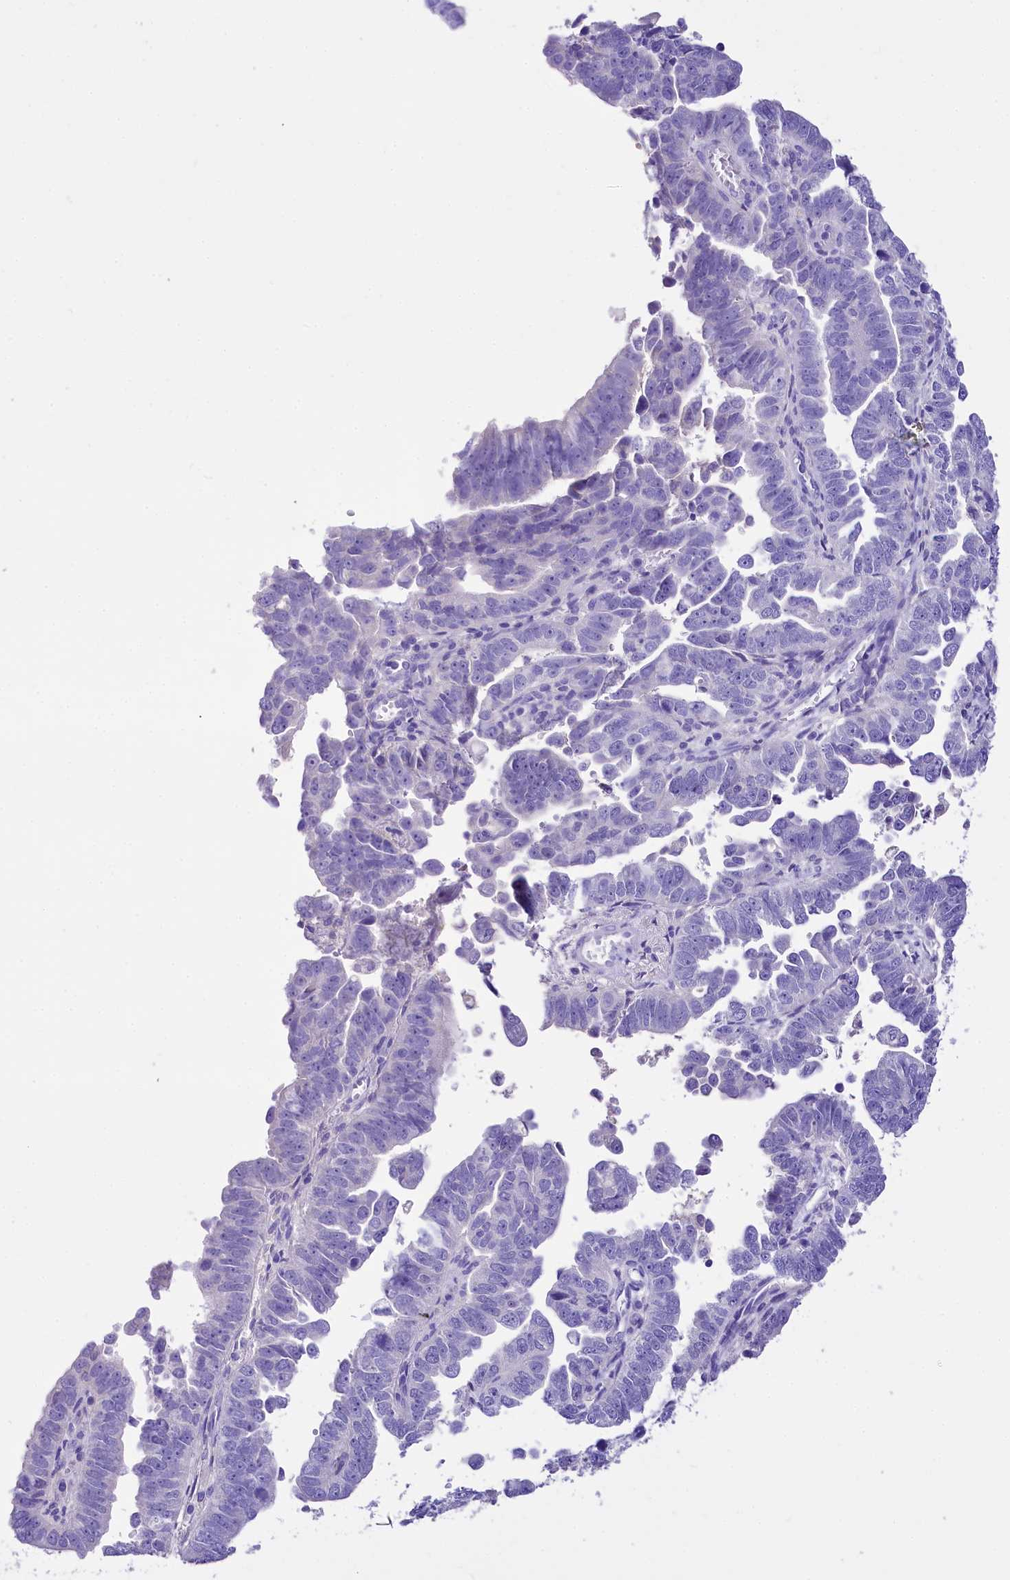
{"staining": {"intensity": "negative", "quantity": "none", "location": "none"}, "tissue": "endometrial cancer", "cell_type": "Tumor cells", "image_type": "cancer", "snomed": [{"axis": "morphology", "description": "Adenocarcinoma, NOS"}, {"axis": "topography", "description": "Endometrium"}], "caption": "IHC image of endometrial cancer stained for a protein (brown), which demonstrates no staining in tumor cells.", "gene": "A2ML1", "patient": {"sex": "female", "age": 75}}